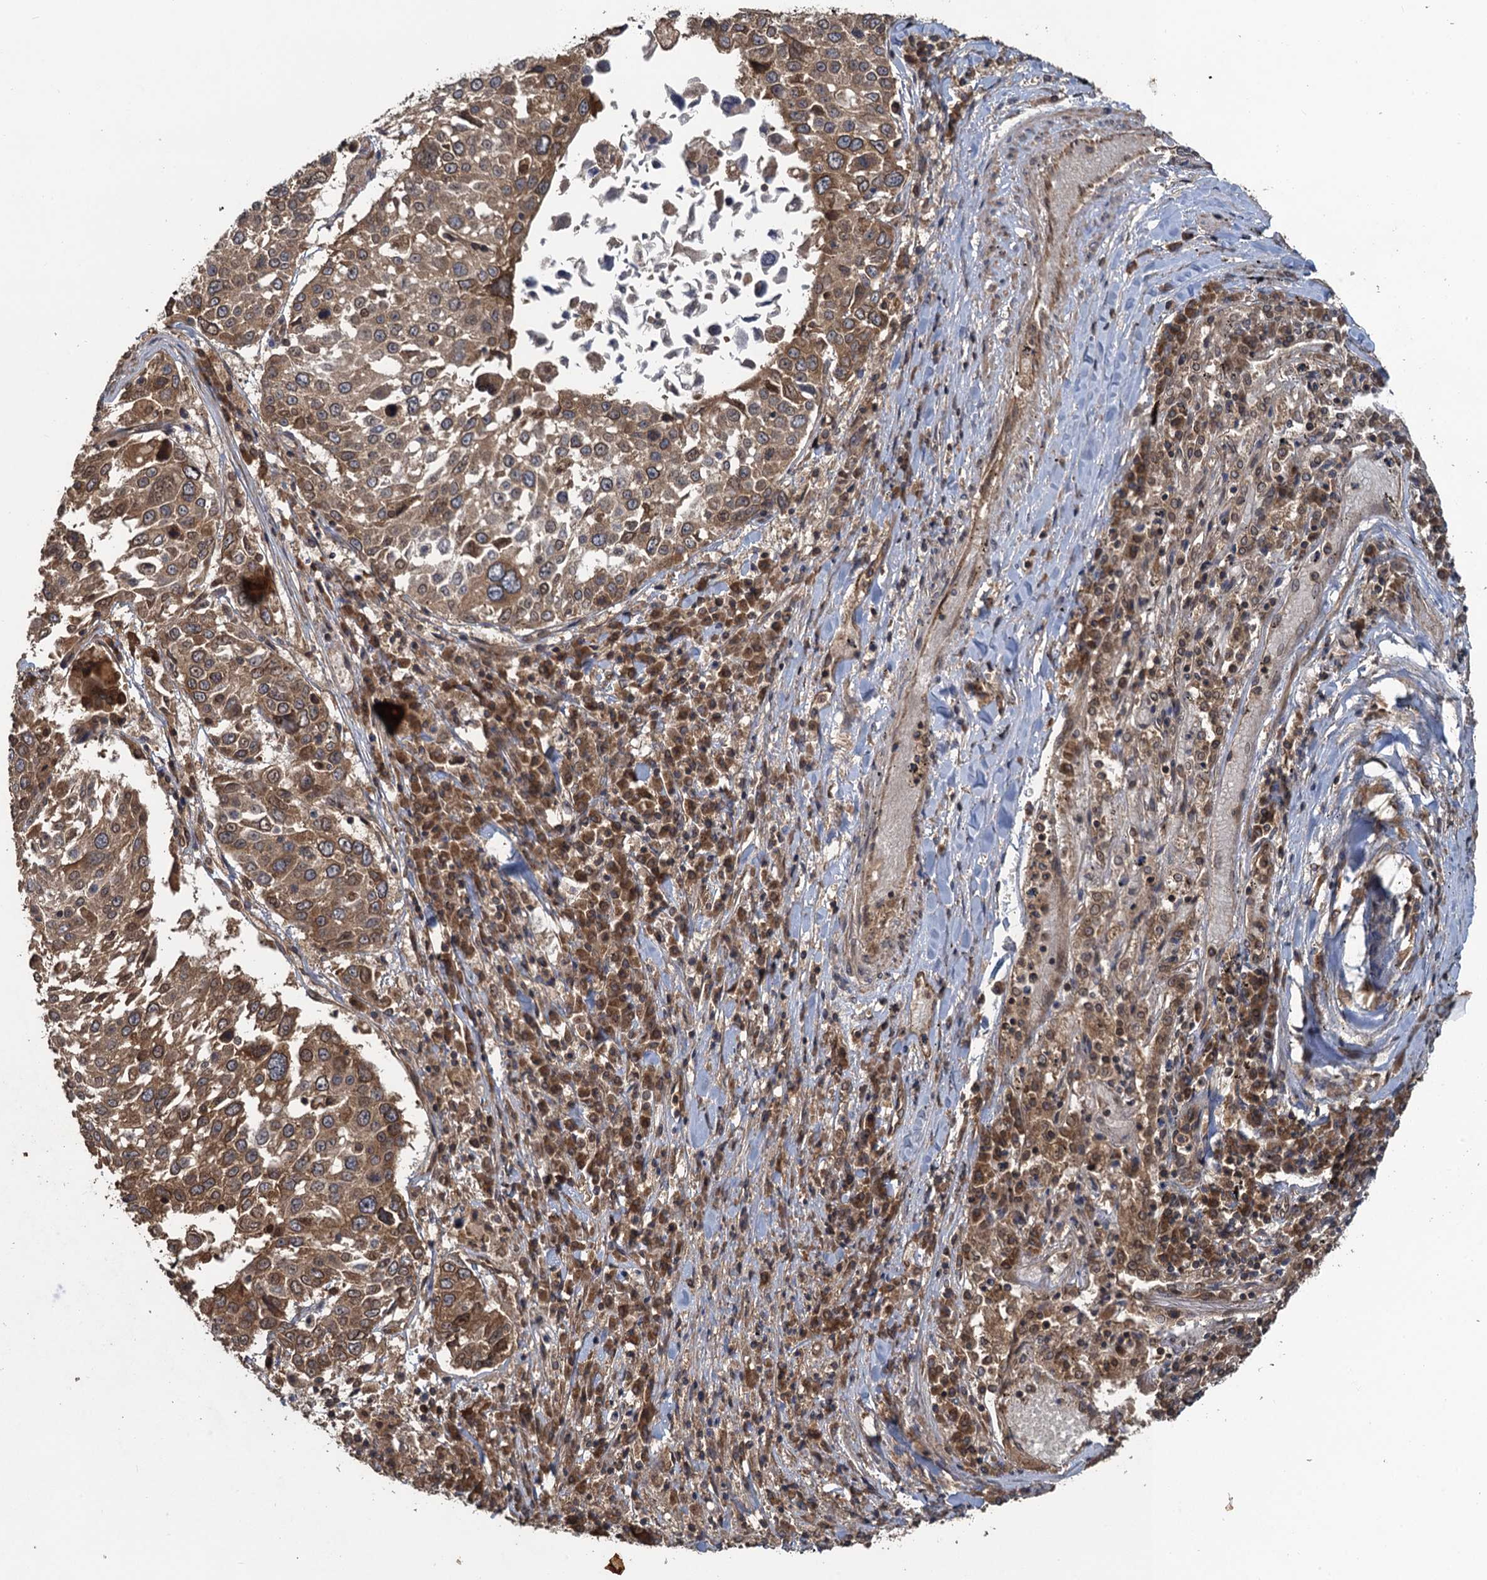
{"staining": {"intensity": "moderate", "quantity": ">75%", "location": "cytoplasmic/membranous,nuclear"}, "tissue": "lung cancer", "cell_type": "Tumor cells", "image_type": "cancer", "snomed": [{"axis": "morphology", "description": "Squamous cell carcinoma, NOS"}, {"axis": "topography", "description": "Lung"}], "caption": "Protein expression analysis of human lung squamous cell carcinoma reveals moderate cytoplasmic/membranous and nuclear expression in approximately >75% of tumor cells. (brown staining indicates protein expression, while blue staining denotes nuclei).", "gene": "GLE1", "patient": {"sex": "male", "age": 65}}